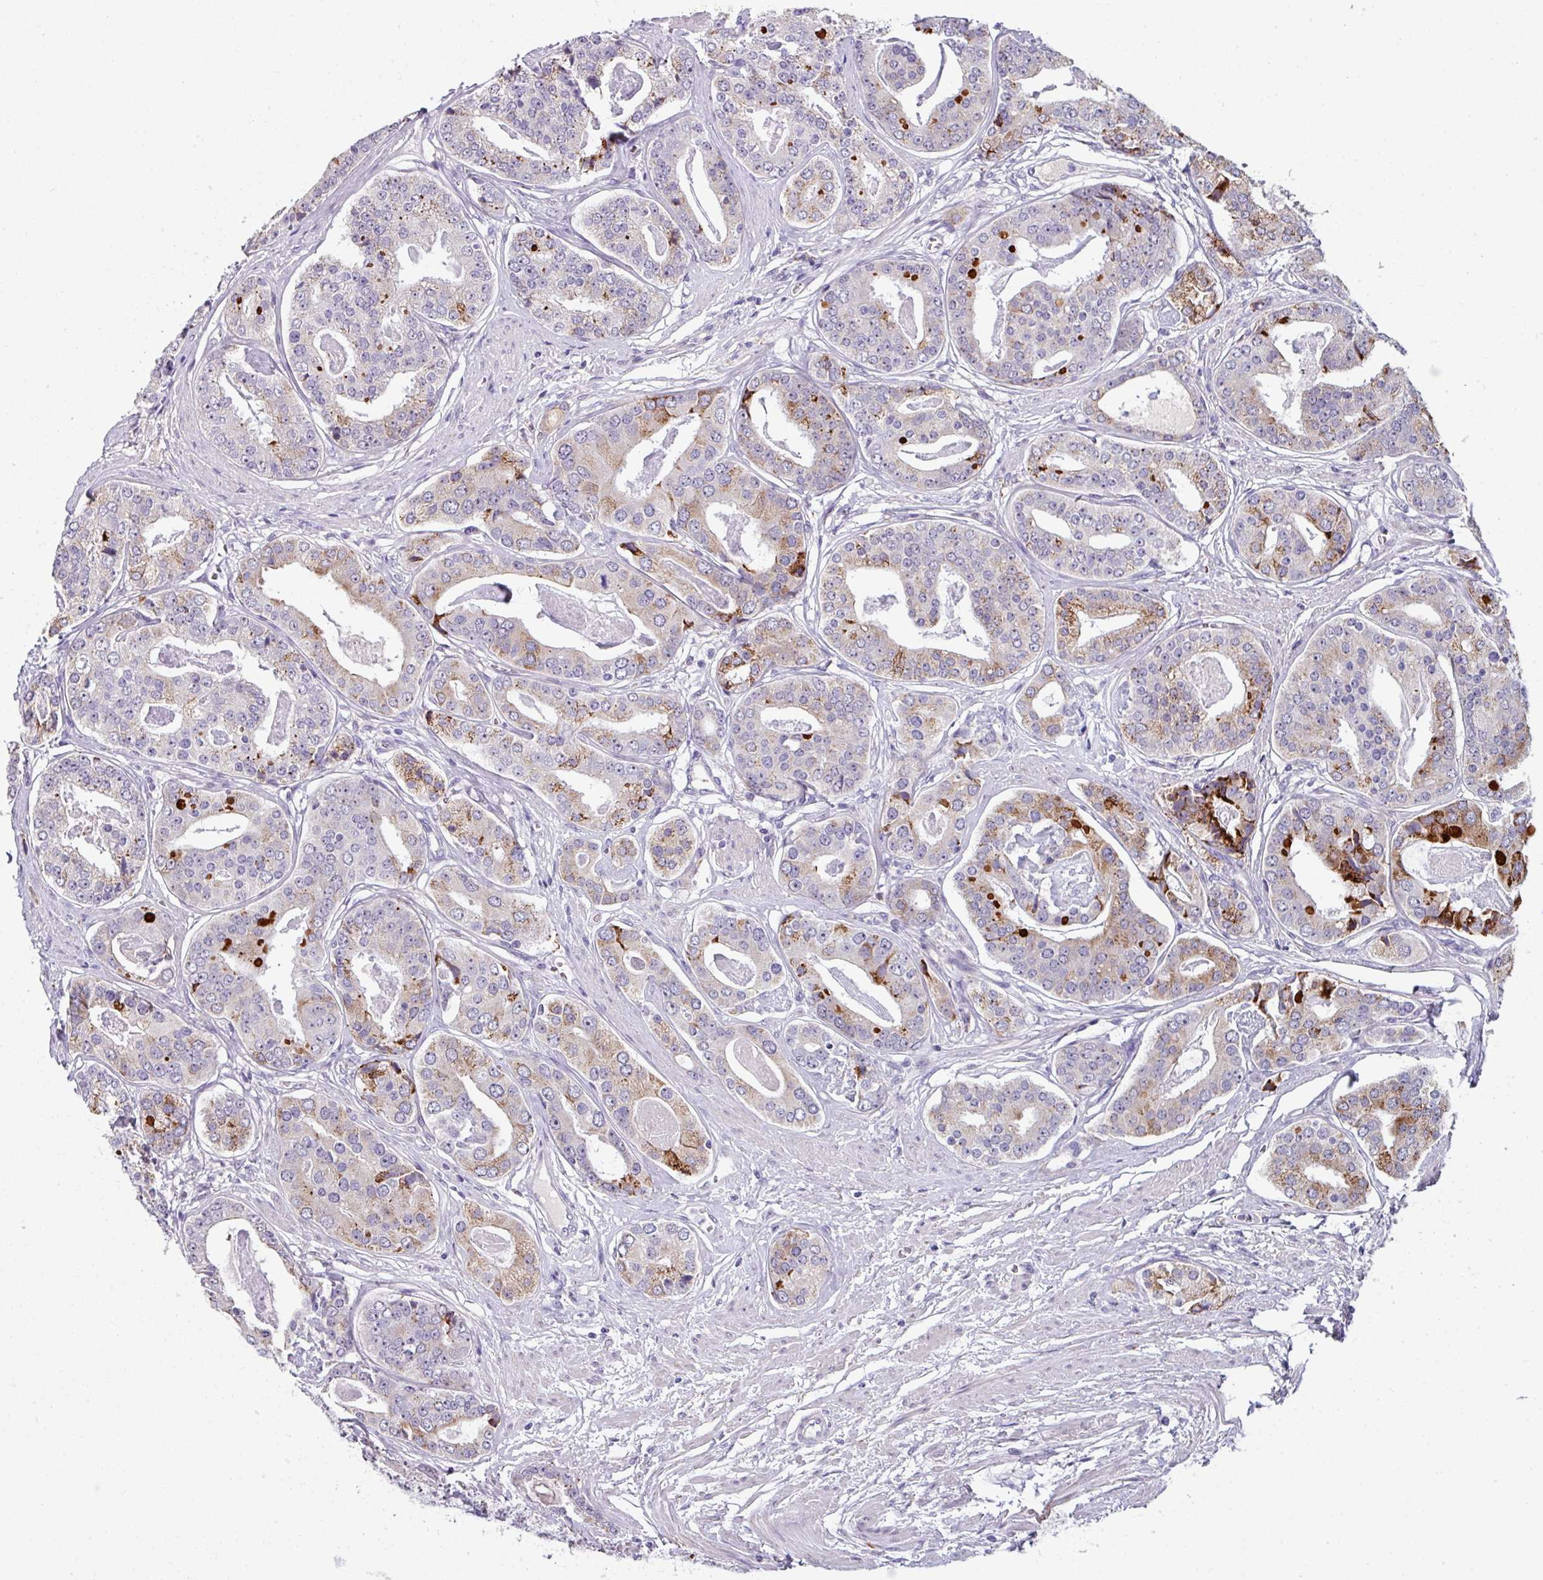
{"staining": {"intensity": "strong", "quantity": "<25%", "location": "cytoplasmic/membranous"}, "tissue": "prostate cancer", "cell_type": "Tumor cells", "image_type": "cancer", "snomed": [{"axis": "morphology", "description": "Adenocarcinoma, High grade"}, {"axis": "topography", "description": "Prostate"}], "caption": "DAB immunohistochemical staining of human high-grade adenocarcinoma (prostate) displays strong cytoplasmic/membranous protein expression in approximately <25% of tumor cells. The staining is performed using DAB brown chromogen to label protein expression. The nuclei are counter-stained blue using hematoxylin.", "gene": "BMS1", "patient": {"sex": "male", "age": 71}}